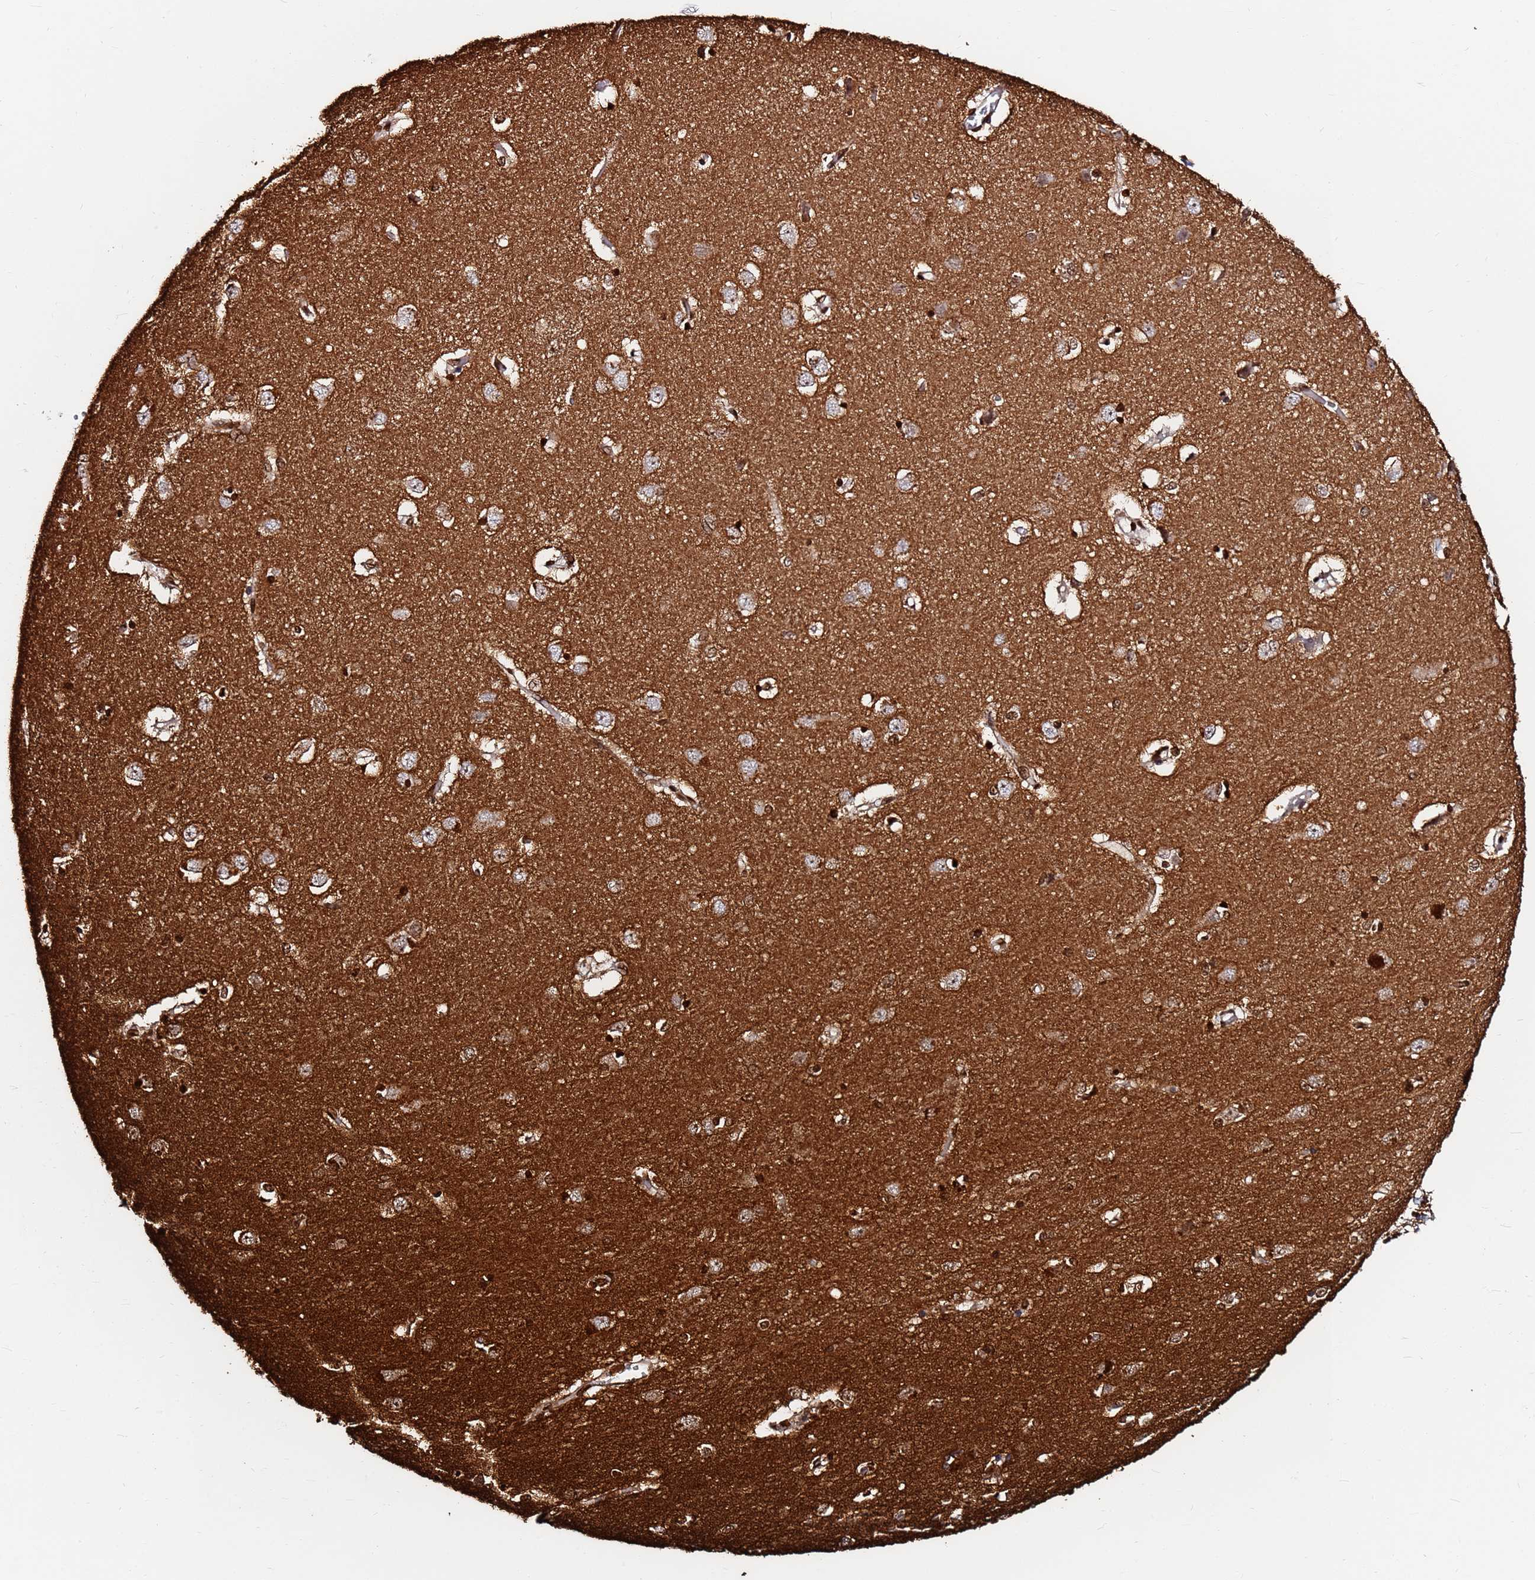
{"staining": {"intensity": "strong", "quantity": ">75%", "location": "cytoplasmic/membranous,nuclear"}, "tissue": "caudate", "cell_type": "Glial cells", "image_type": "normal", "snomed": [{"axis": "morphology", "description": "Normal tissue, NOS"}, {"axis": "topography", "description": "Lateral ventricle wall"}], "caption": "High-magnification brightfield microscopy of normal caudate stained with DAB (brown) and counterstained with hematoxylin (blue). glial cells exhibit strong cytoplasmic/membranous,nuclear staining is seen in about>75% of cells. The protein is stained brown, and the nuclei are stained in blue (DAB IHC with brightfield microscopy, high magnification).", "gene": "BASP1", "patient": {"sex": "male", "age": 37}}